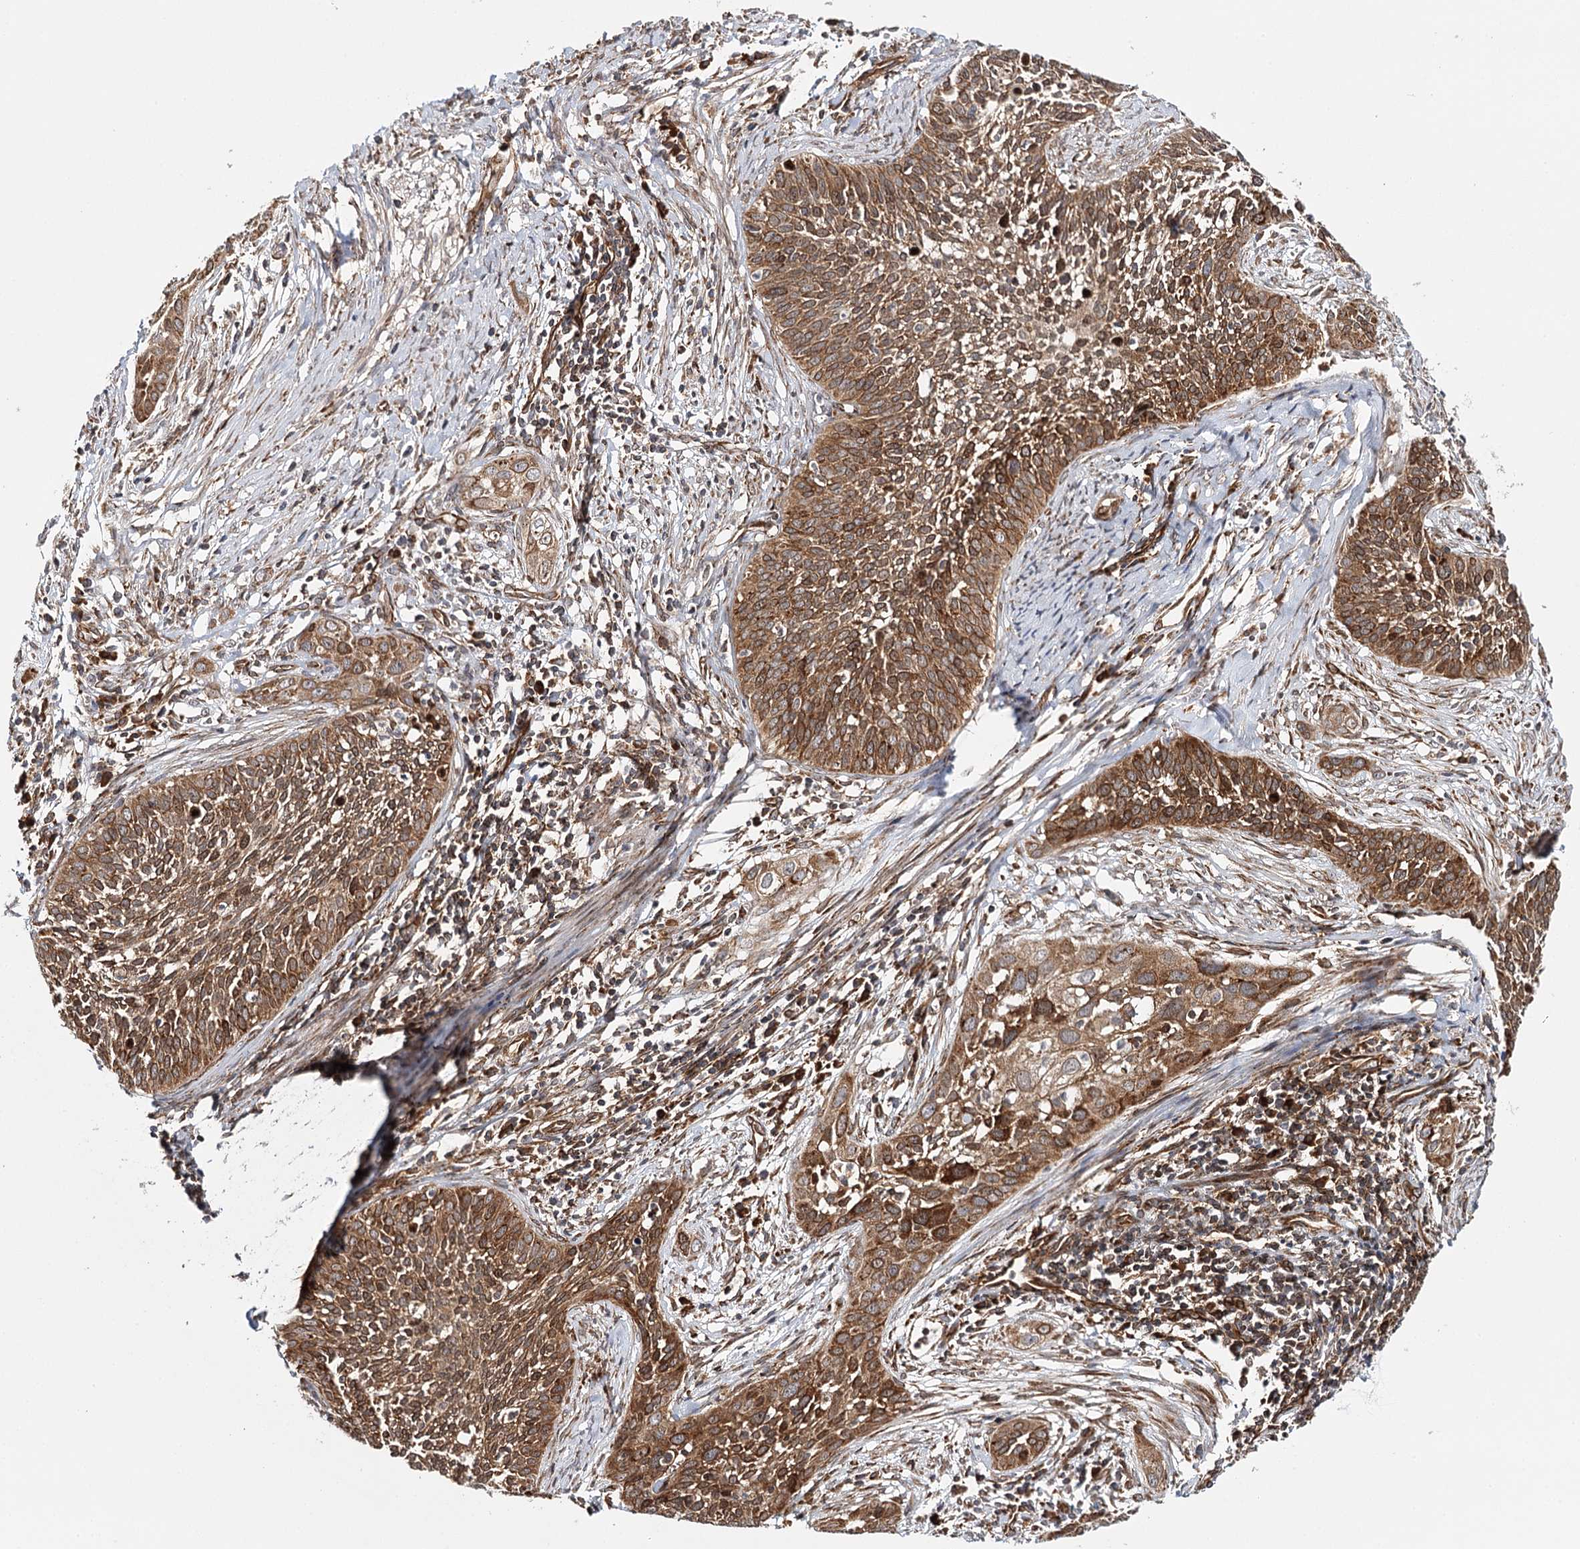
{"staining": {"intensity": "moderate", "quantity": ">75%", "location": "cytoplasmic/membranous"}, "tissue": "cervical cancer", "cell_type": "Tumor cells", "image_type": "cancer", "snomed": [{"axis": "morphology", "description": "Squamous cell carcinoma, NOS"}, {"axis": "topography", "description": "Cervix"}], "caption": "This photomicrograph shows IHC staining of human cervical cancer (squamous cell carcinoma), with medium moderate cytoplasmic/membranous positivity in approximately >75% of tumor cells.", "gene": "MKNK1", "patient": {"sex": "female", "age": 34}}